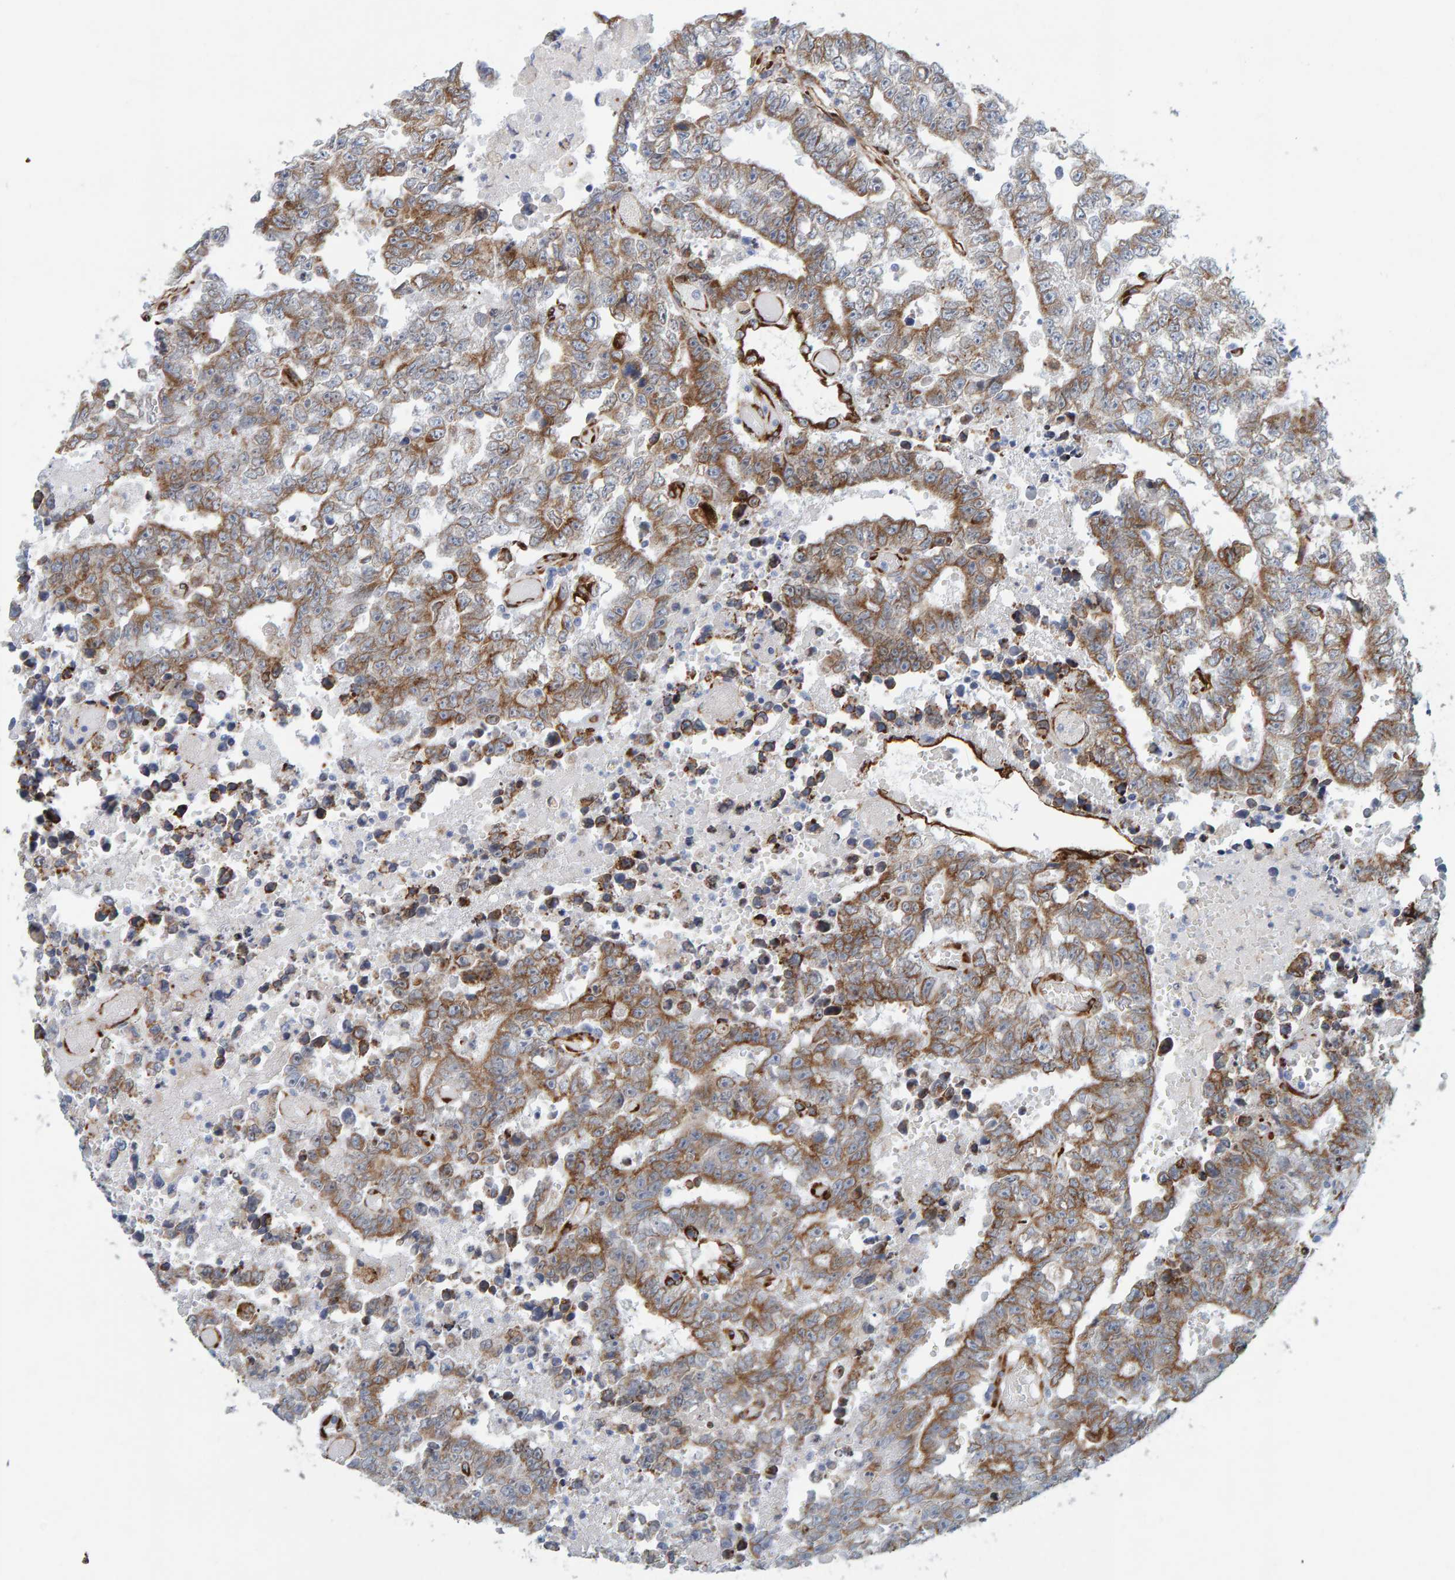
{"staining": {"intensity": "moderate", "quantity": ">75%", "location": "cytoplasmic/membranous"}, "tissue": "testis cancer", "cell_type": "Tumor cells", "image_type": "cancer", "snomed": [{"axis": "morphology", "description": "Carcinoma, Embryonal, NOS"}, {"axis": "topography", "description": "Testis"}], "caption": "This is an image of immunohistochemistry staining of testis cancer, which shows moderate staining in the cytoplasmic/membranous of tumor cells.", "gene": "MMP16", "patient": {"sex": "male", "age": 25}}